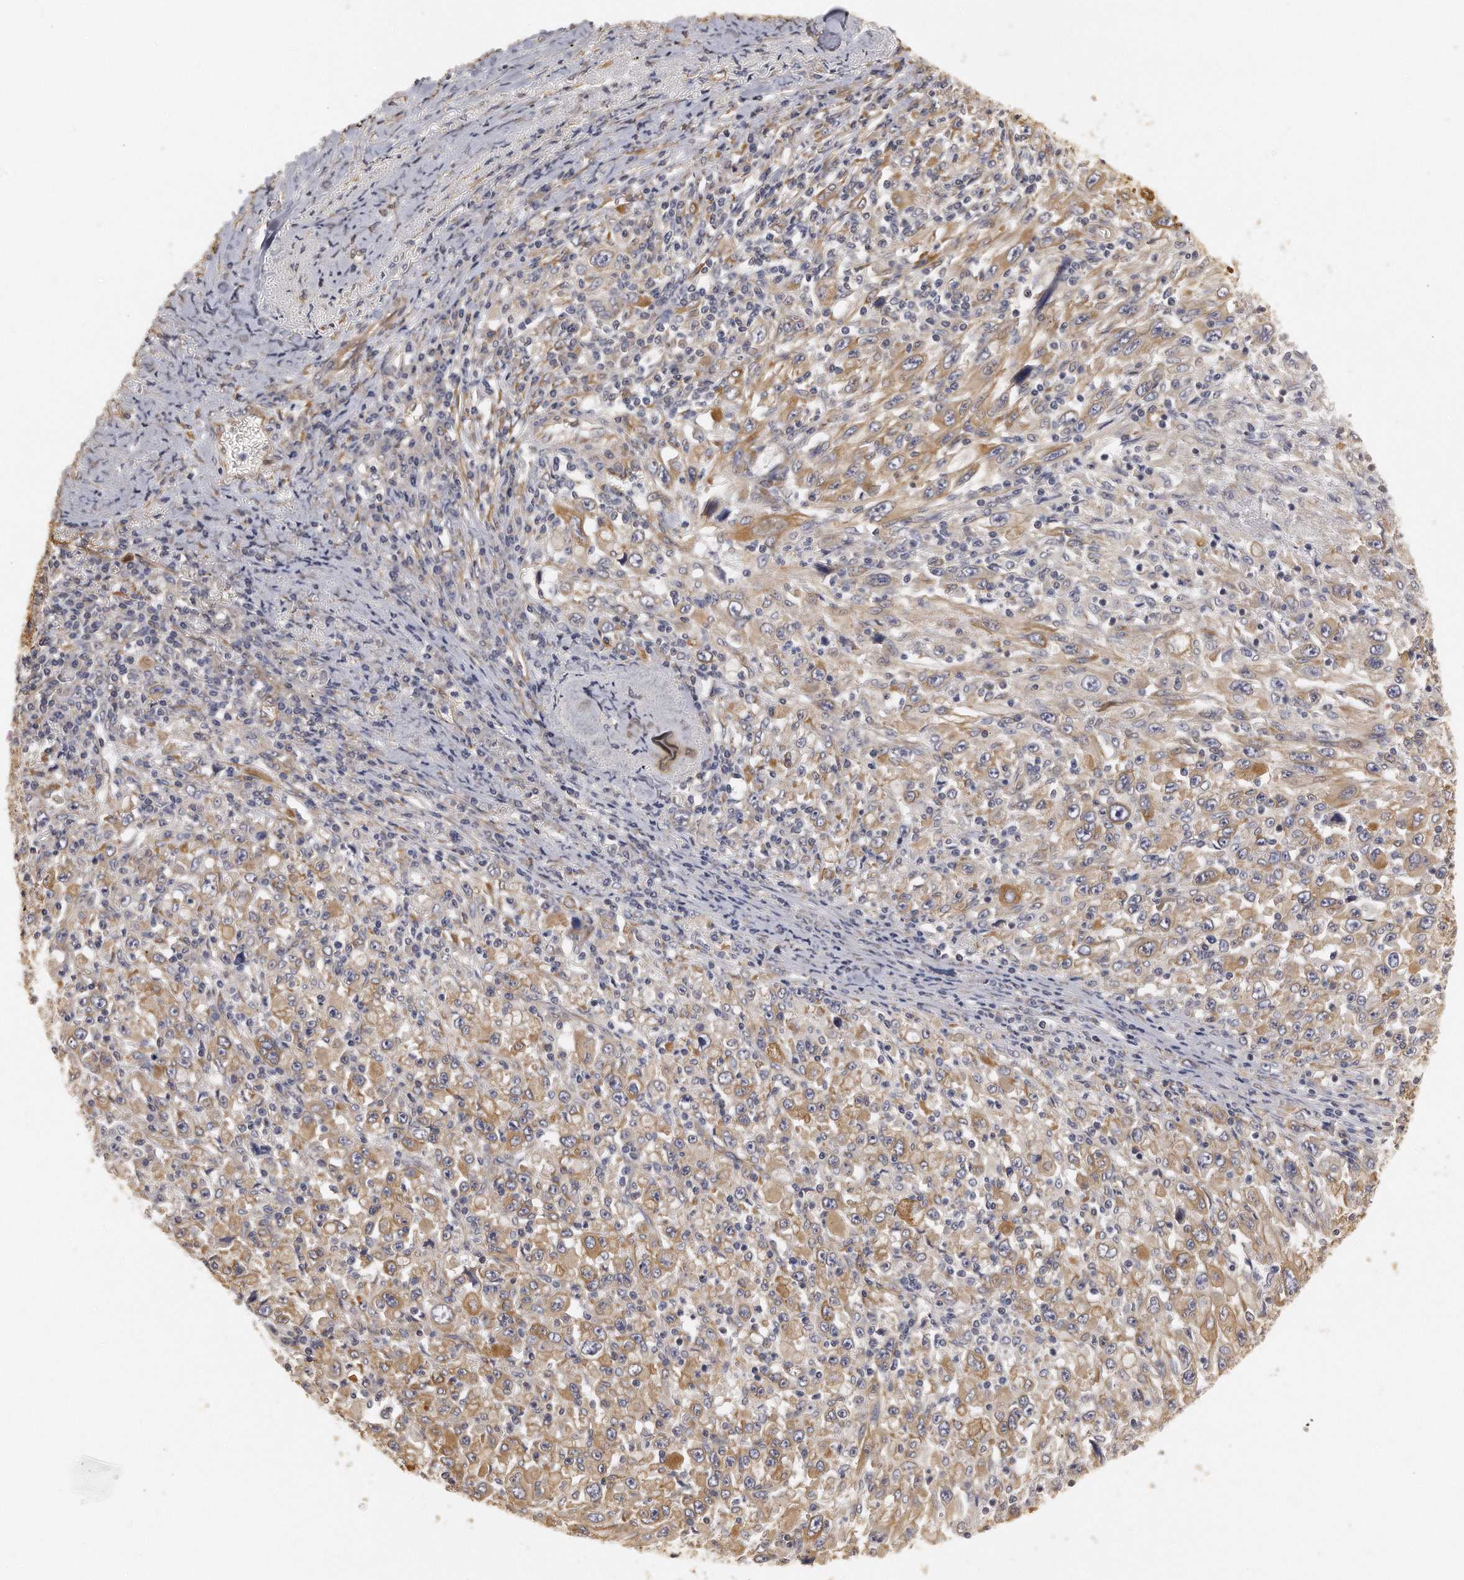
{"staining": {"intensity": "moderate", "quantity": ">75%", "location": "cytoplasmic/membranous"}, "tissue": "melanoma", "cell_type": "Tumor cells", "image_type": "cancer", "snomed": [{"axis": "morphology", "description": "Malignant melanoma, Metastatic site"}, {"axis": "topography", "description": "Skin"}], "caption": "Human melanoma stained with a protein marker reveals moderate staining in tumor cells.", "gene": "CHST7", "patient": {"sex": "female", "age": 56}}